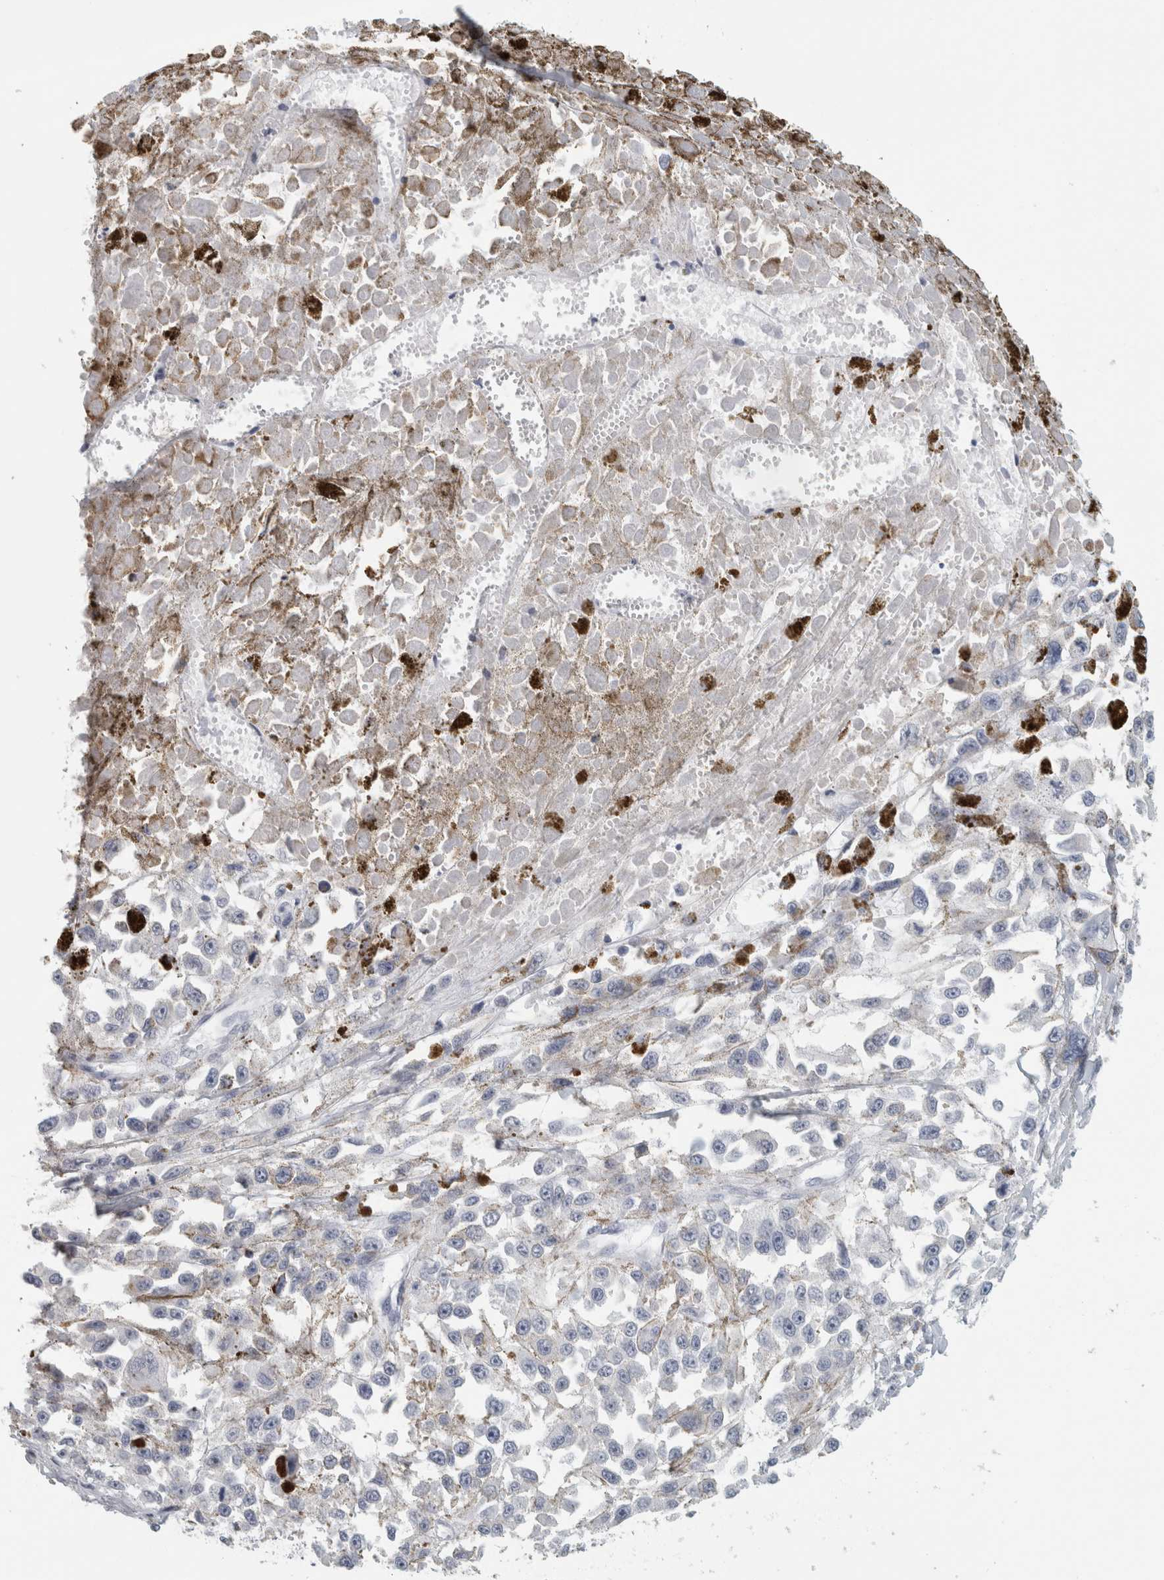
{"staining": {"intensity": "negative", "quantity": "none", "location": "none"}, "tissue": "melanoma", "cell_type": "Tumor cells", "image_type": "cancer", "snomed": [{"axis": "morphology", "description": "Malignant melanoma, Metastatic site"}, {"axis": "topography", "description": "Lymph node"}], "caption": "The micrograph exhibits no staining of tumor cells in melanoma. (DAB (3,3'-diaminobenzidine) immunohistochemistry (IHC) visualized using brightfield microscopy, high magnification).", "gene": "SLC28A3", "patient": {"sex": "male", "age": 59}}